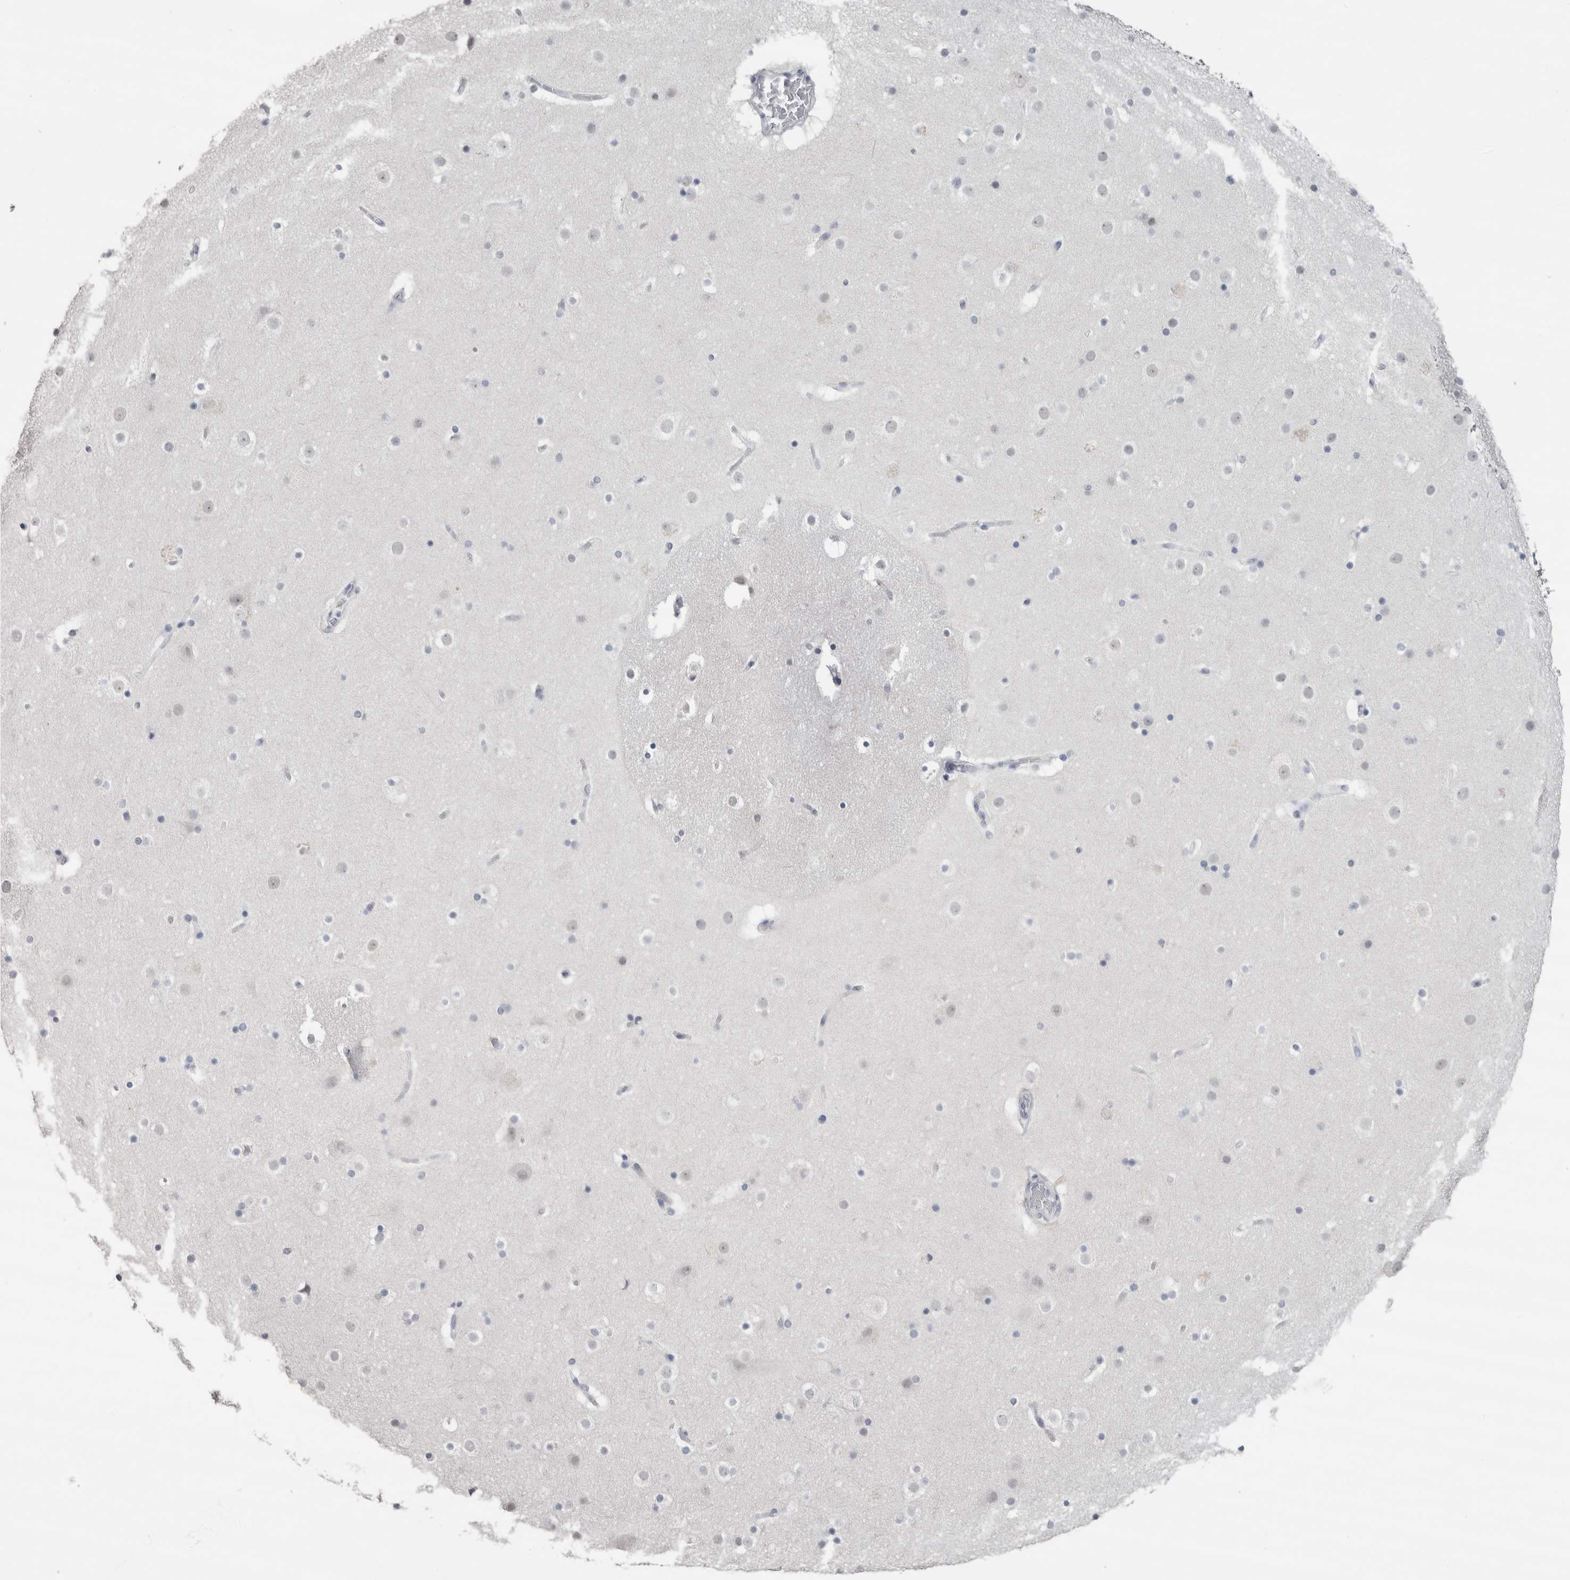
{"staining": {"intensity": "negative", "quantity": "none", "location": "none"}, "tissue": "cerebral cortex", "cell_type": "Endothelial cells", "image_type": "normal", "snomed": [{"axis": "morphology", "description": "Normal tissue, NOS"}, {"axis": "topography", "description": "Cerebral cortex"}], "caption": "A micrograph of human cerebral cortex is negative for staining in endothelial cells. (Brightfield microscopy of DAB immunohistochemistry at high magnification).", "gene": "CDH17", "patient": {"sex": "male", "age": 57}}